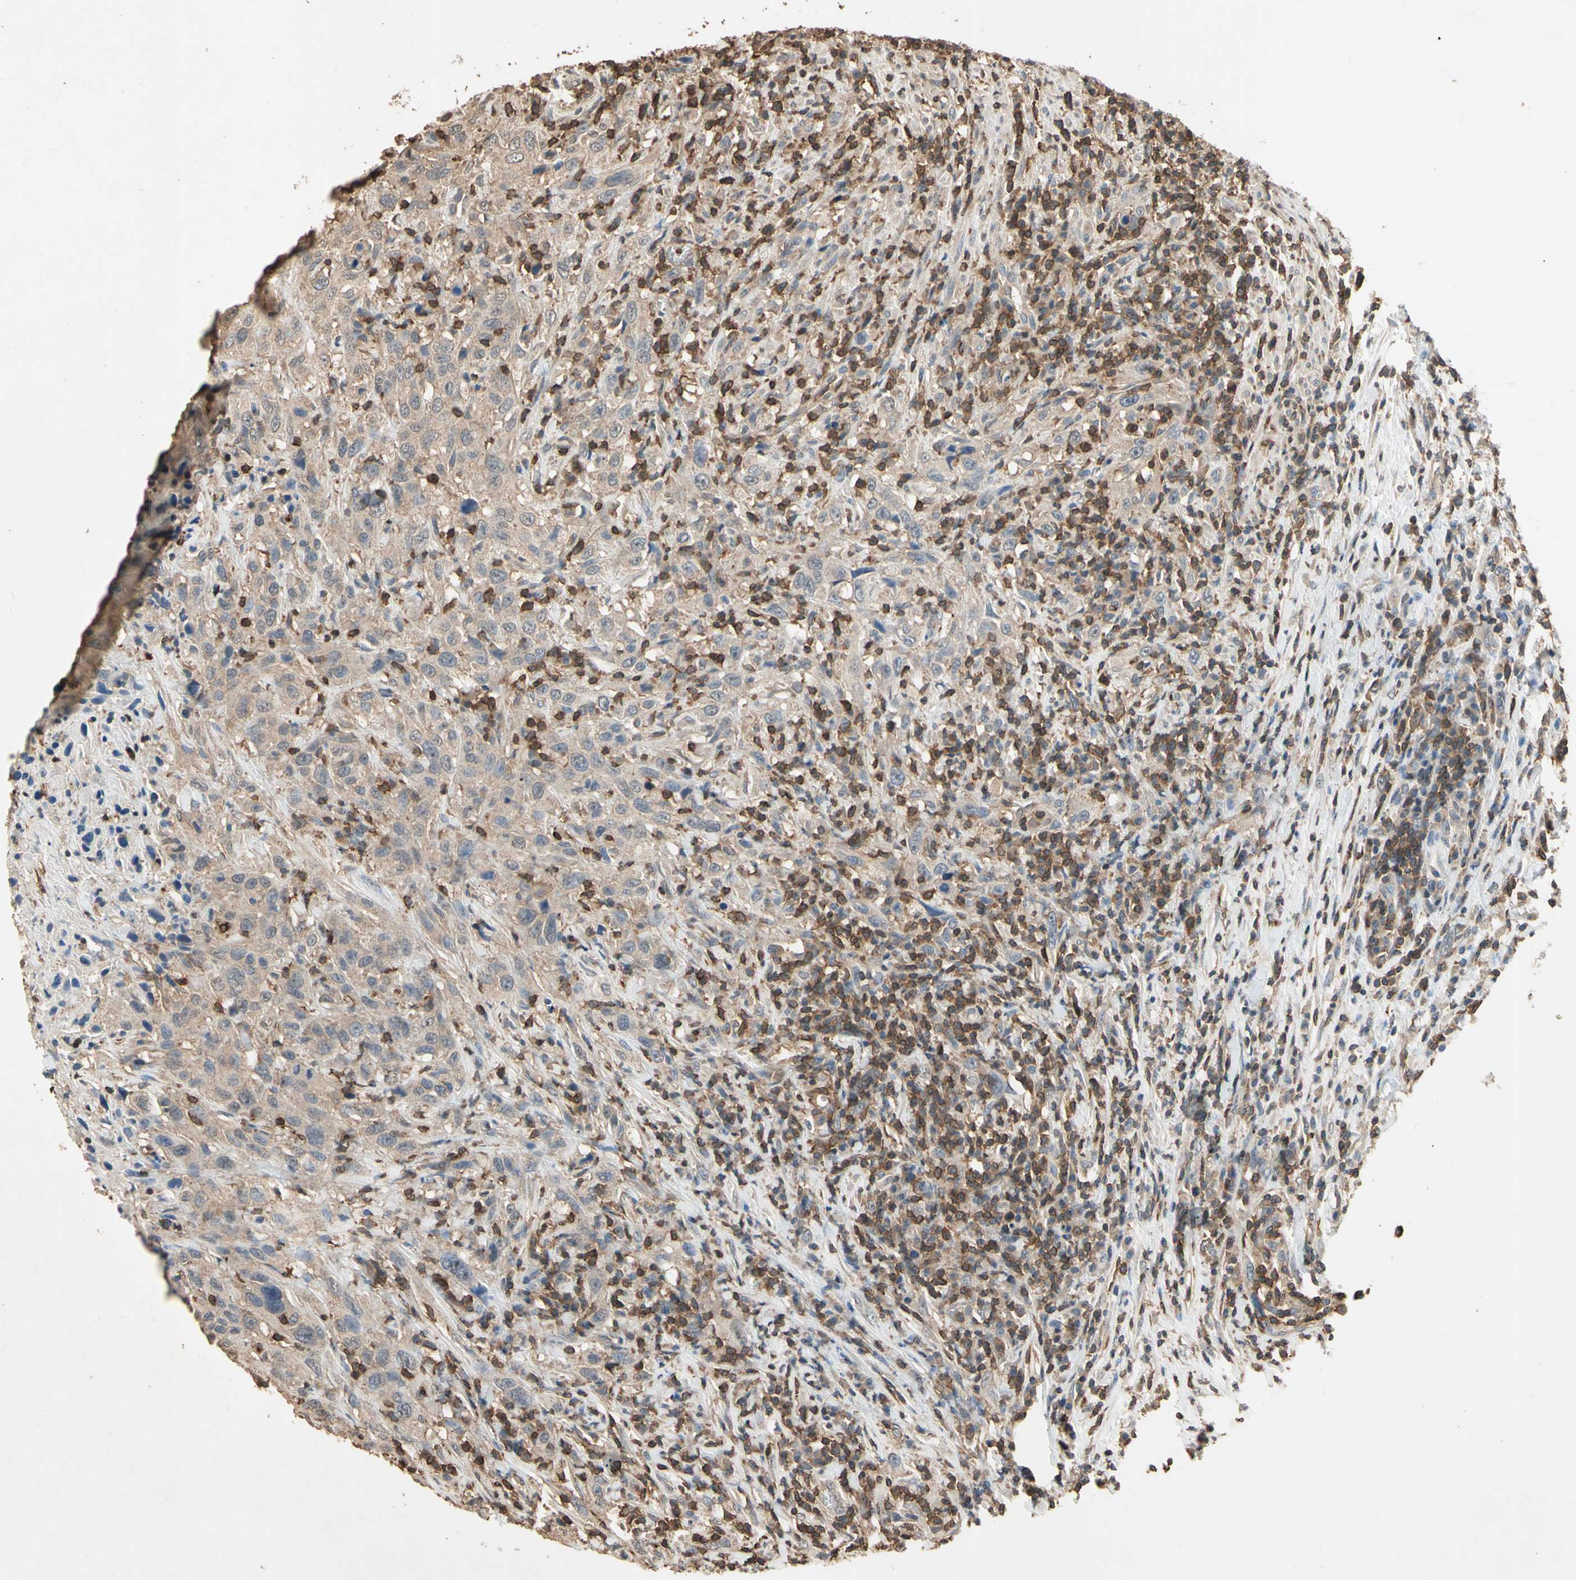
{"staining": {"intensity": "weak", "quantity": ">75%", "location": "cytoplasmic/membranous"}, "tissue": "urothelial cancer", "cell_type": "Tumor cells", "image_type": "cancer", "snomed": [{"axis": "morphology", "description": "Urothelial carcinoma, High grade"}, {"axis": "topography", "description": "Urinary bladder"}], "caption": "Protein expression analysis of human urothelial cancer reveals weak cytoplasmic/membranous positivity in about >75% of tumor cells.", "gene": "MAP3K10", "patient": {"sex": "male", "age": 61}}